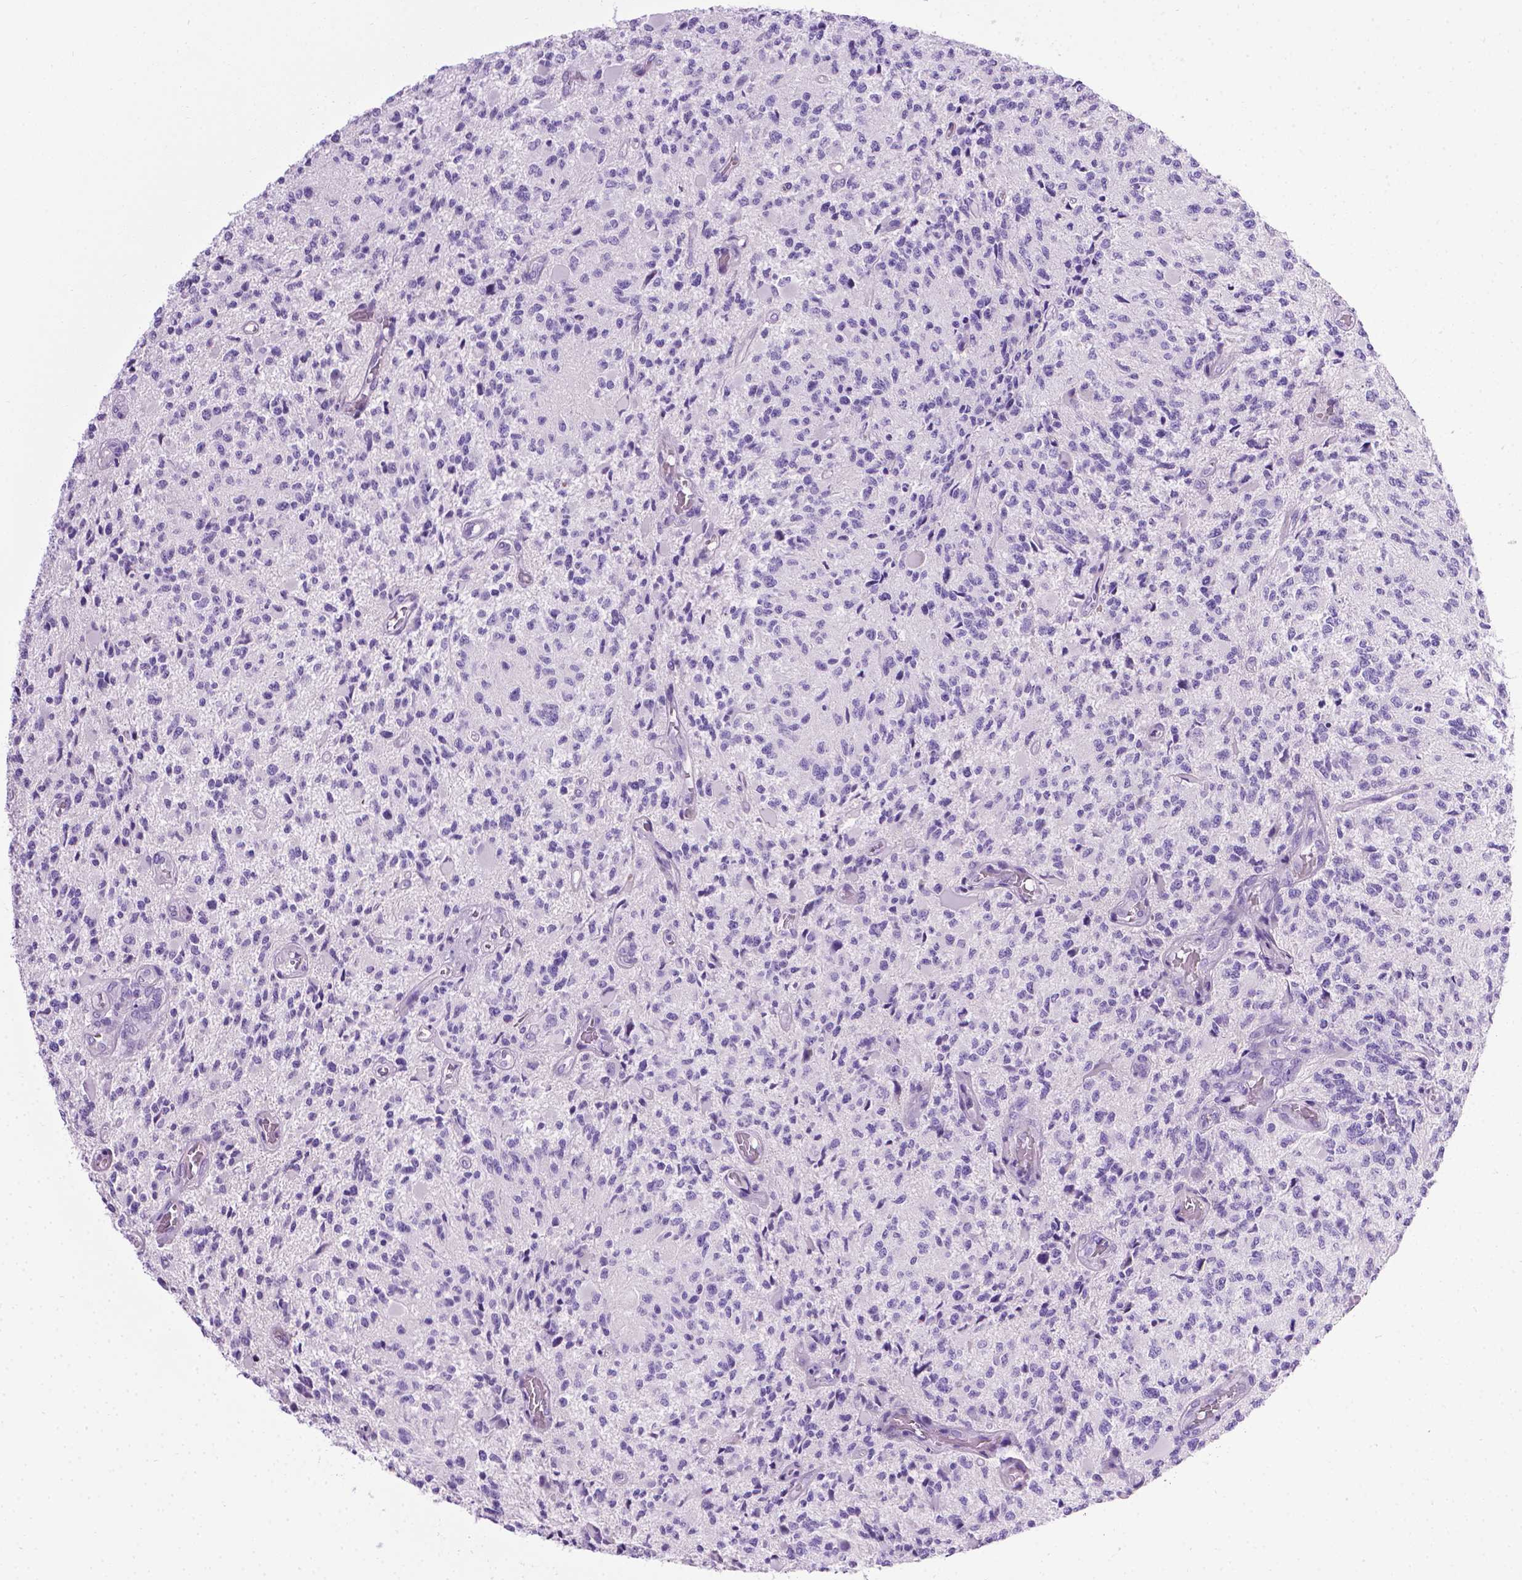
{"staining": {"intensity": "negative", "quantity": "none", "location": "none"}, "tissue": "glioma", "cell_type": "Tumor cells", "image_type": "cancer", "snomed": [{"axis": "morphology", "description": "Glioma, malignant, High grade"}, {"axis": "topography", "description": "Brain"}], "caption": "Tumor cells are negative for protein expression in human glioma.", "gene": "LELP1", "patient": {"sex": "female", "age": 63}}